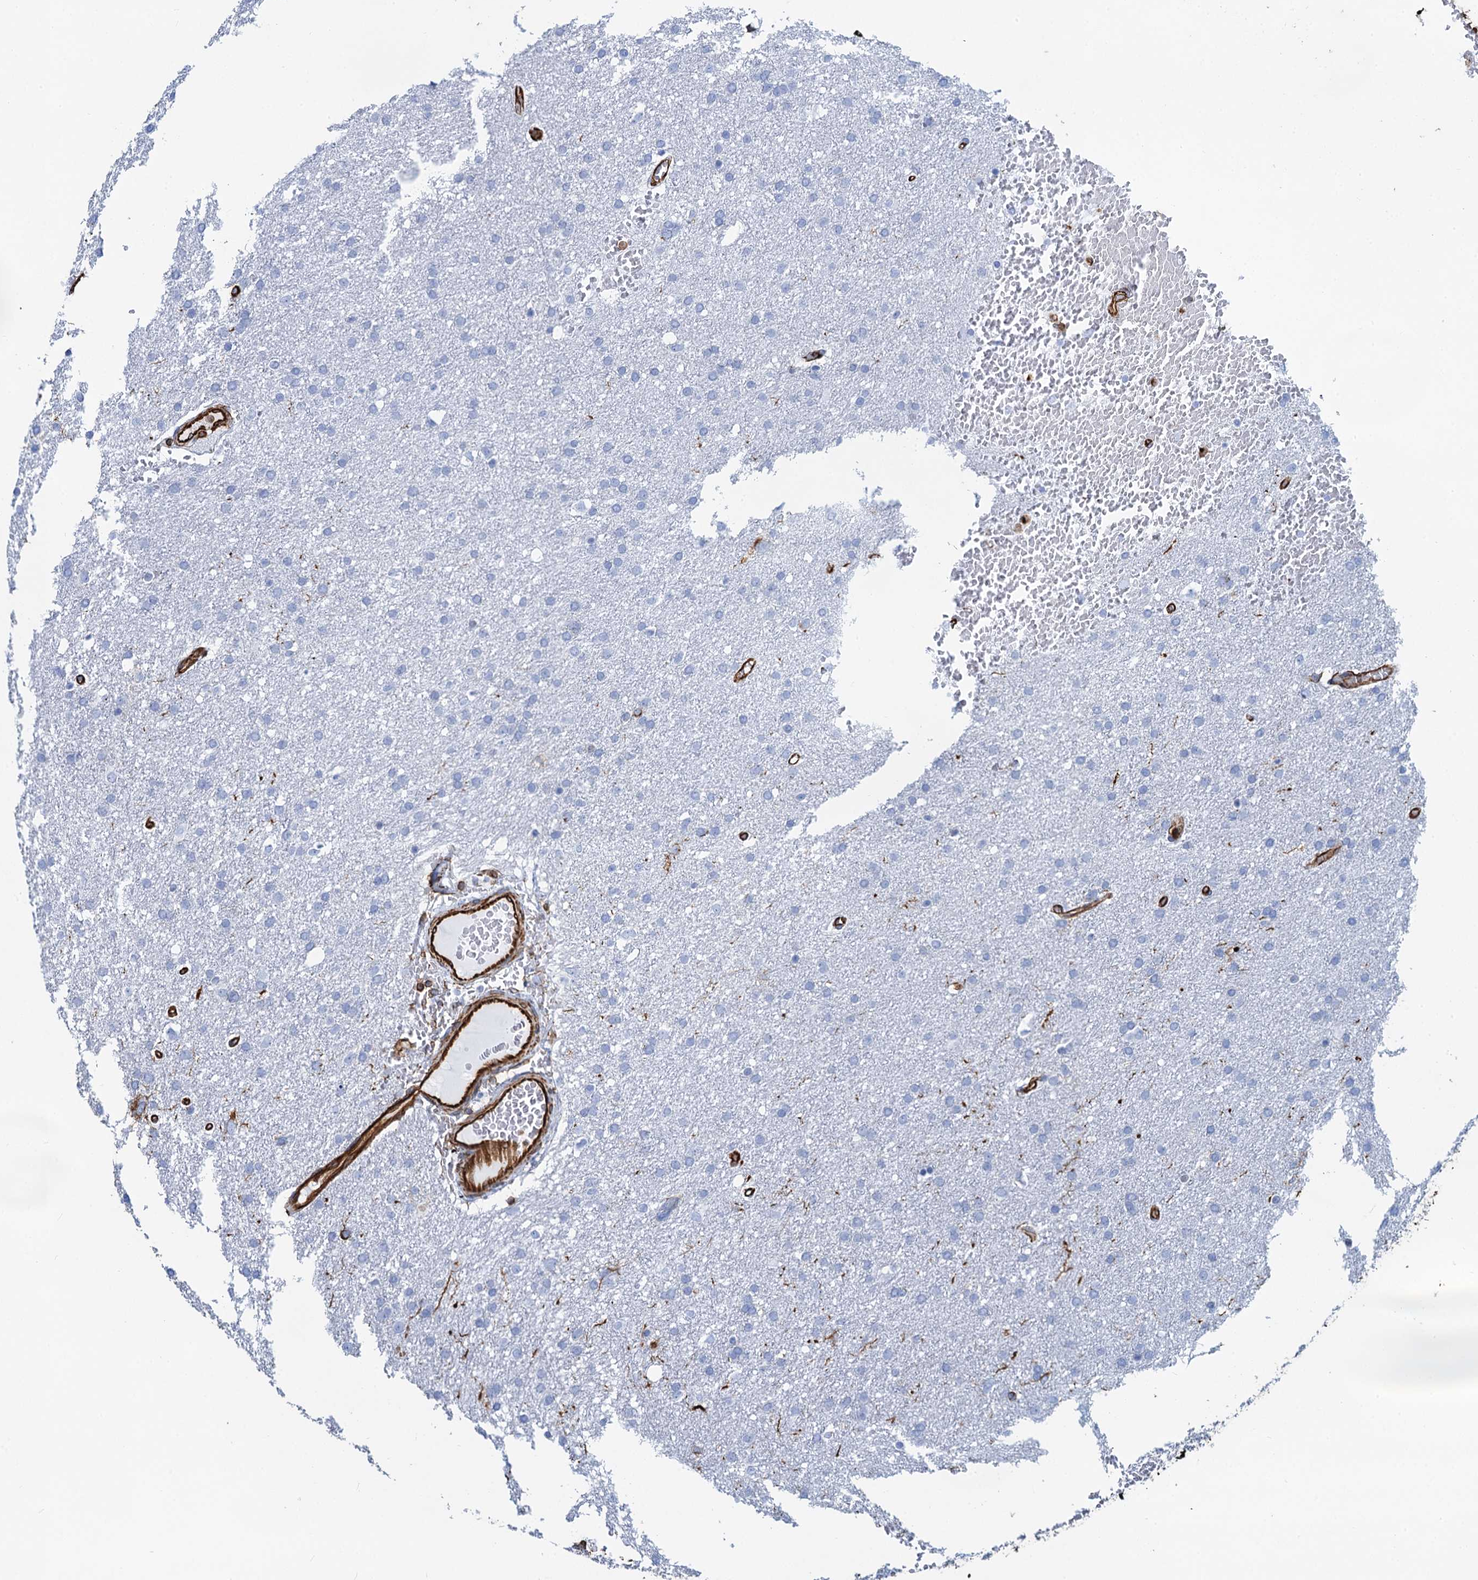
{"staining": {"intensity": "negative", "quantity": "none", "location": "none"}, "tissue": "glioma", "cell_type": "Tumor cells", "image_type": "cancer", "snomed": [{"axis": "morphology", "description": "Glioma, malignant, High grade"}, {"axis": "topography", "description": "Cerebral cortex"}], "caption": "IHC micrograph of neoplastic tissue: glioma stained with DAB (3,3'-diaminobenzidine) displays no significant protein positivity in tumor cells. The staining was performed using DAB (3,3'-diaminobenzidine) to visualize the protein expression in brown, while the nuclei were stained in blue with hematoxylin (Magnification: 20x).", "gene": "PGM2", "patient": {"sex": "female", "age": 36}}